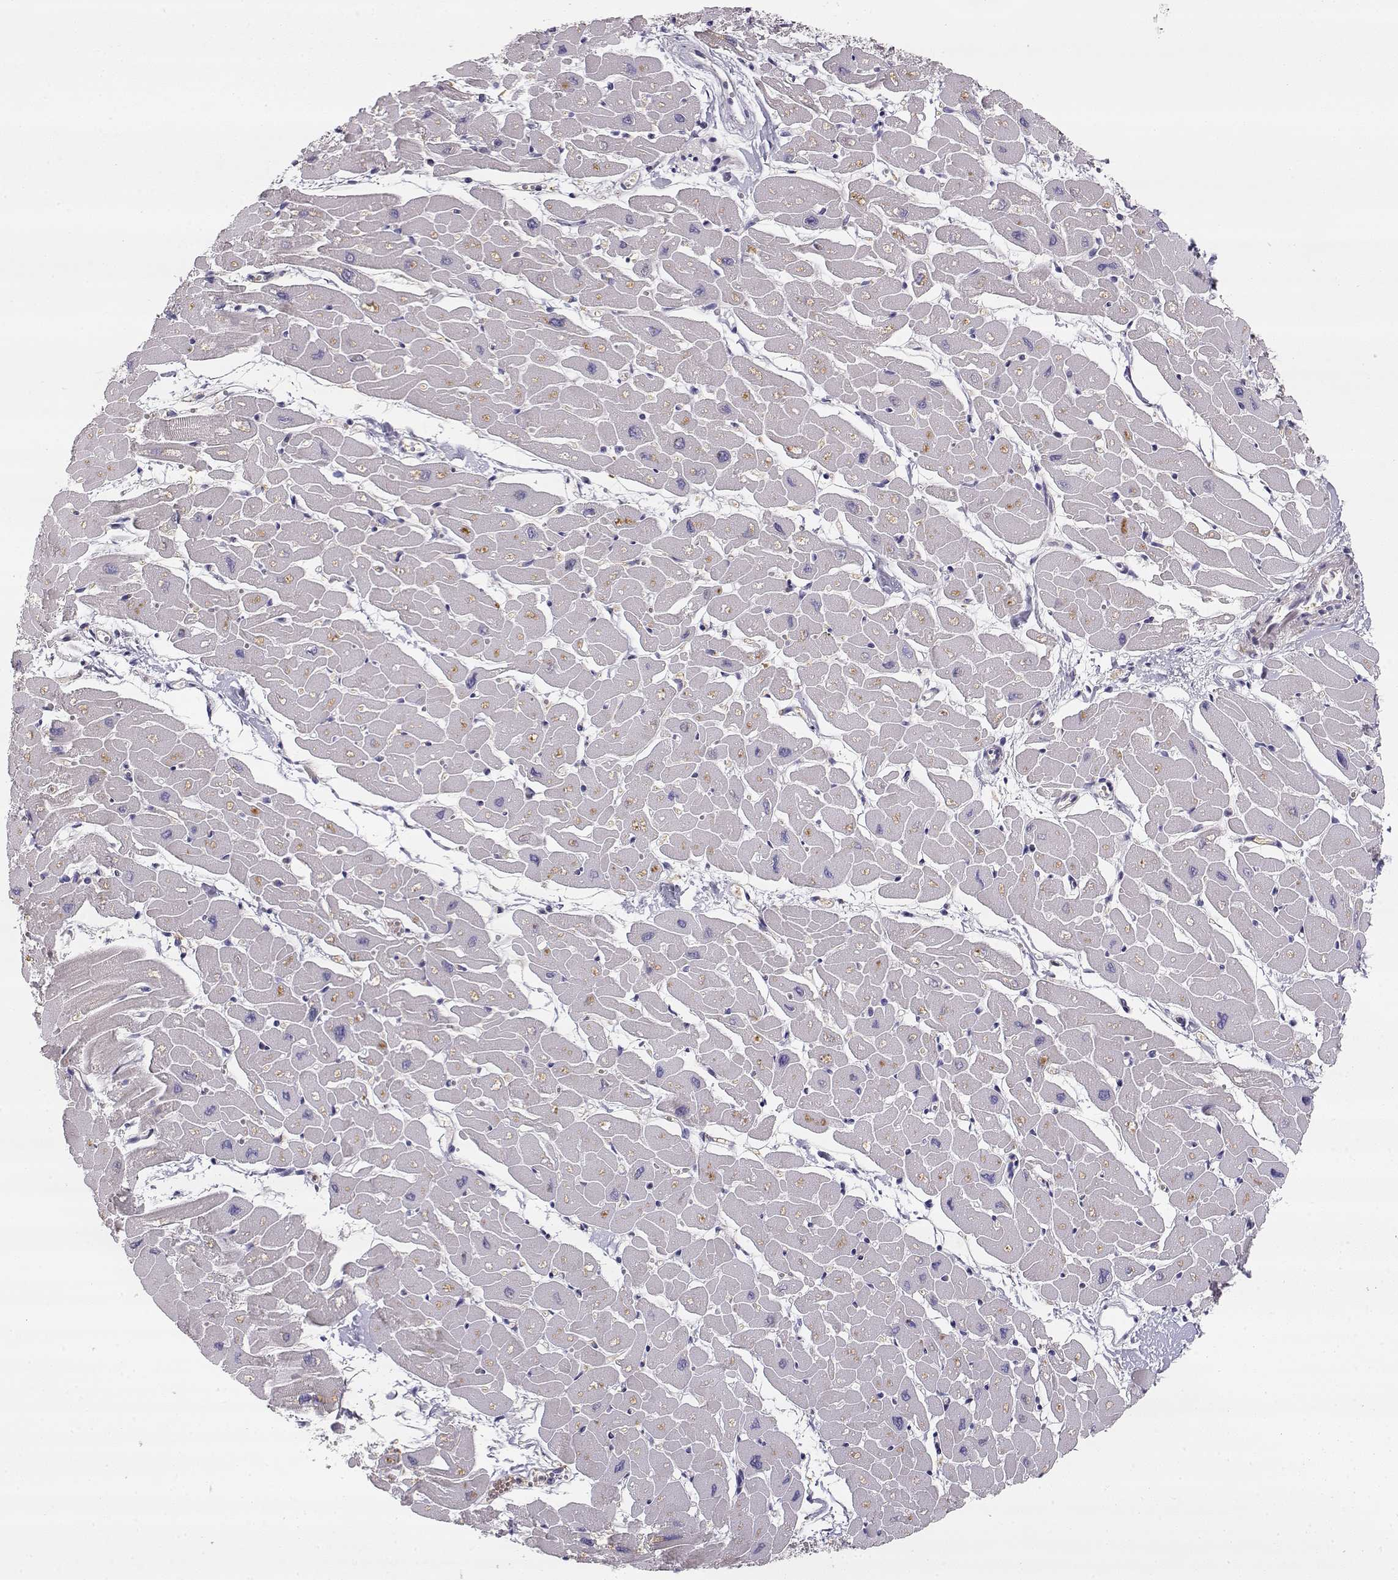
{"staining": {"intensity": "negative", "quantity": "none", "location": "none"}, "tissue": "heart muscle", "cell_type": "Cardiomyocytes", "image_type": "normal", "snomed": [{"axis": "morphology", "description": "Normal tissue, NOS"}, {"axis": "topography", "description": "Heart"}], "caption": "A high-resolution histopathology image shows immunohistochemistry staining of normal heart muscle, which displays no significant expression in cardiomyocytes. (Stains: DAB immunohistochemistry with hematoxylin counter stain, Microscopy: brightfield microscopy at high magnification).", "gene": "VAV1", "patient": {"sex": "male", "age": 57}}